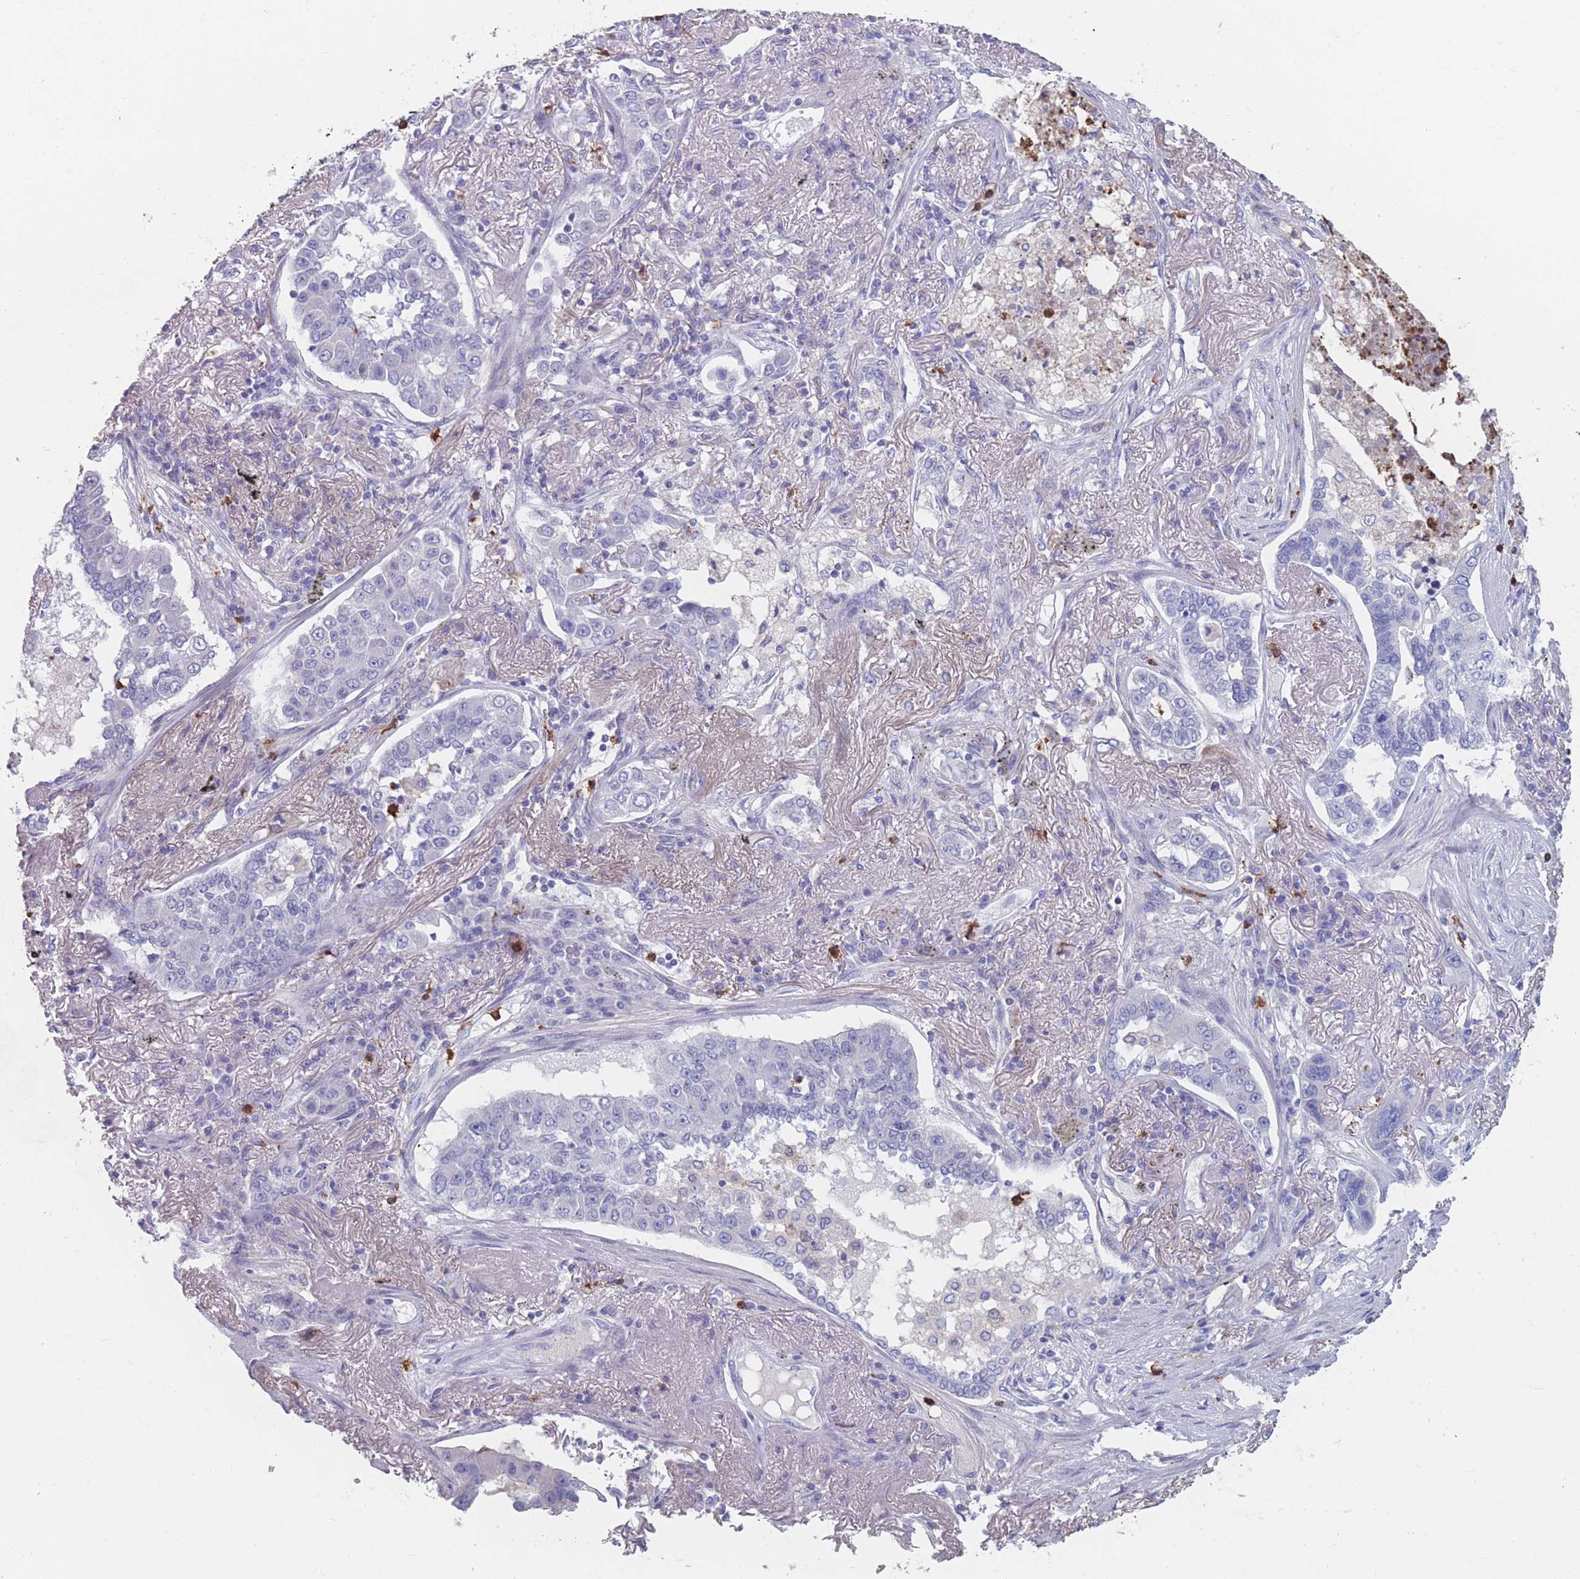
{"staining": {"intensity": "negative", "quantity": "none", "location": "none"}, "tissue": "lung cancer", "cell_type": "Tumor cells", "image_type": "cancer", "snomed": [{"axis": "morphology", "description": "Adenocarcinoma, NOS"}, {"axis": "topography", "description": "Lung"}], "caption": "Immunohistochemistry of human lung cancer (adenocarcinoma) reveals no expression in tumor cells. (Immunohistochemistry, brightfield microscopy, high magnification).", "gene": "ATP1A3", "patient": {"sex": "male", "age": 49}}